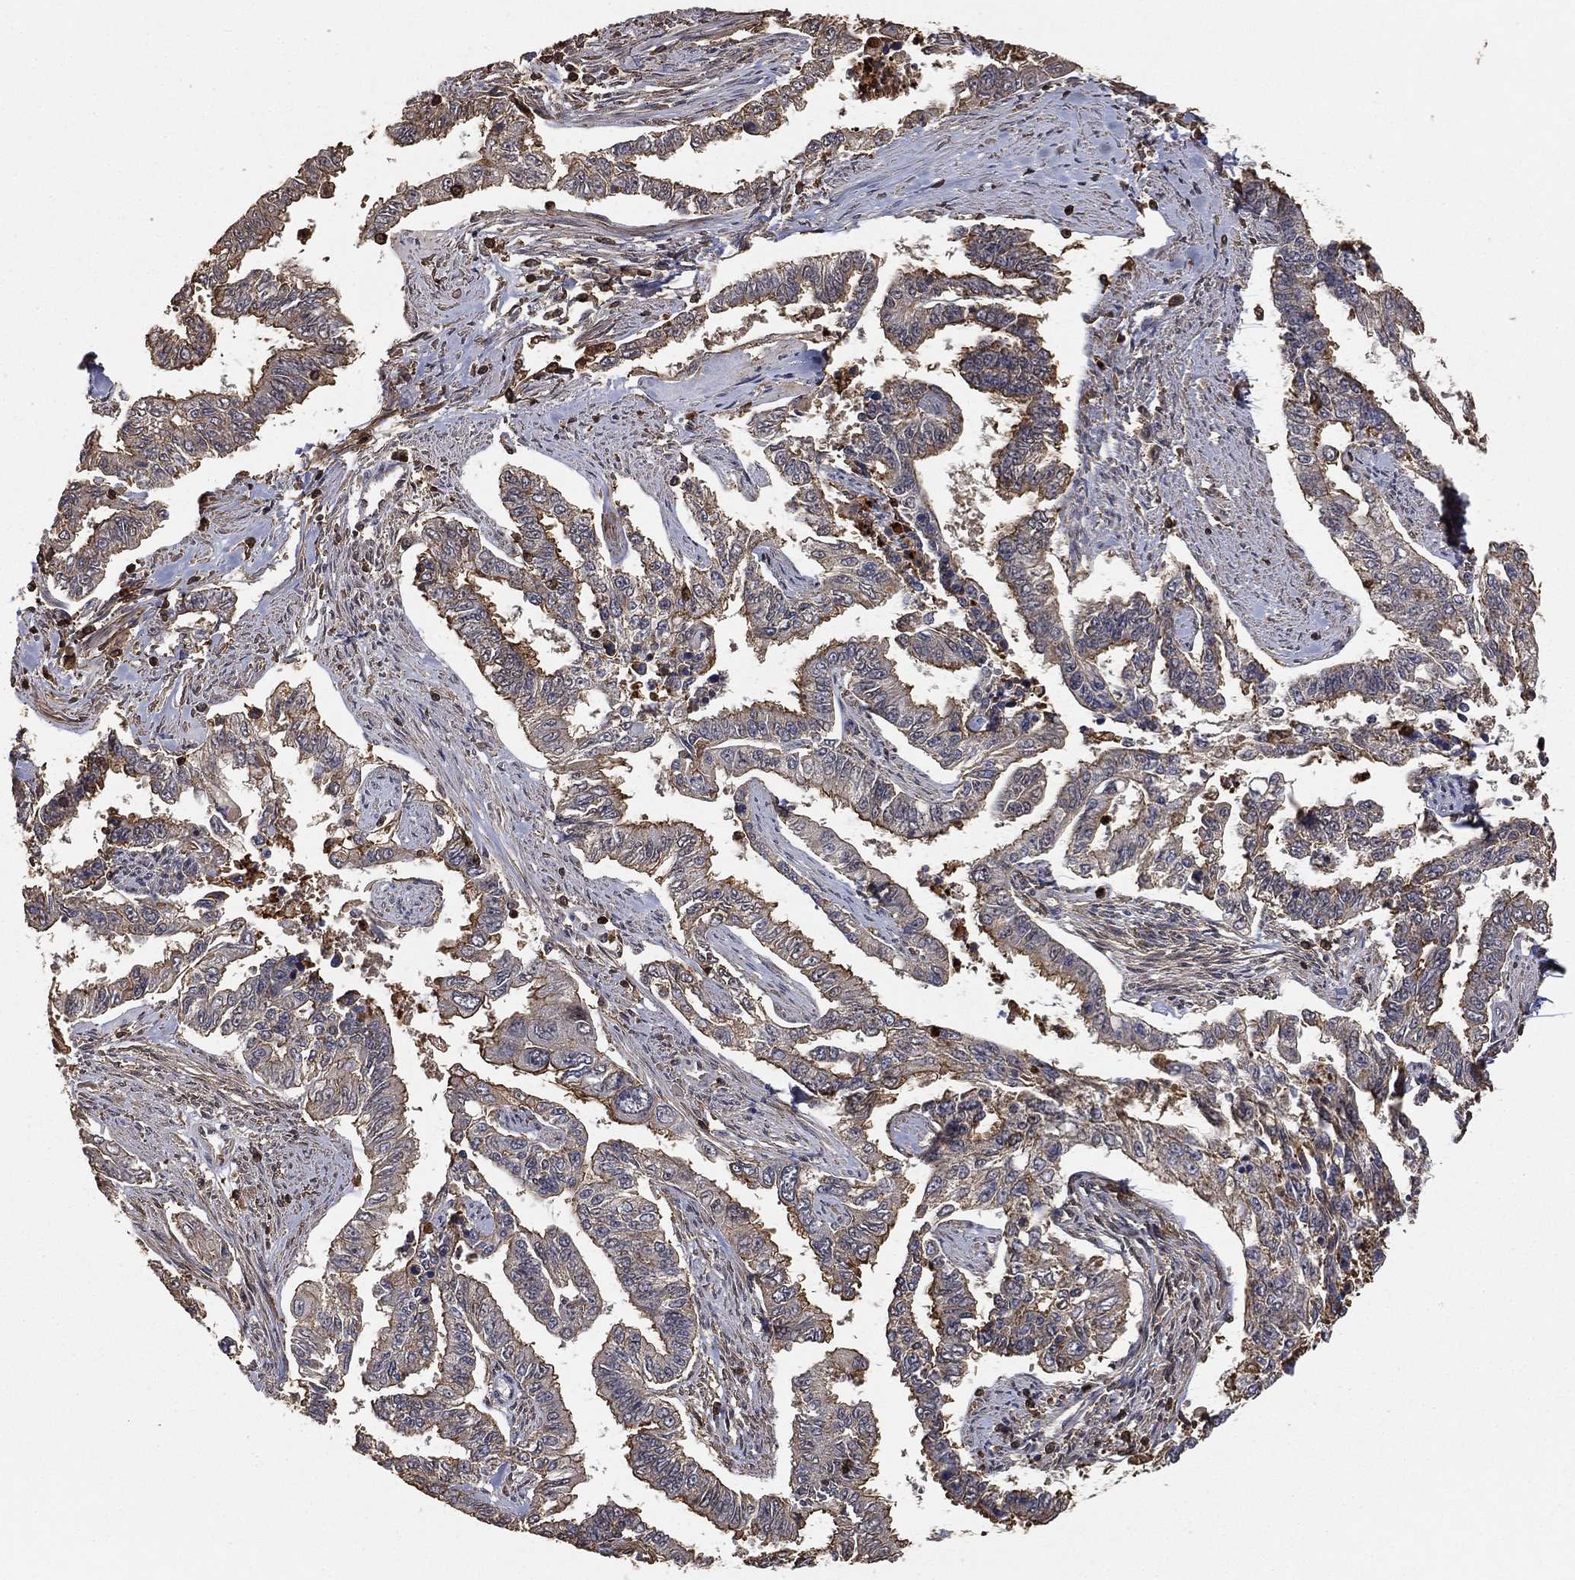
{"staining": {"intensity": "weak", "quantity": "<25%", "location": "cytoplasmic/membranous"}, "tissue": "endometrial cancer", "cell_type": "Tumor cells", "image_type": "cancer", "snomed": [{"axis": "morphology", "description": "Adenocarcinoma, NOS"}, {"axis": "topography", "description": "Uterus"}], "caption": "This is a micrograph of immunohistochemistry (IHC) staining of adenocarcinoma (endometrial), which shows no positivity in tumor cells.", "gene": "CRYL1", "patient": {"sex": "female", "age": 59}}